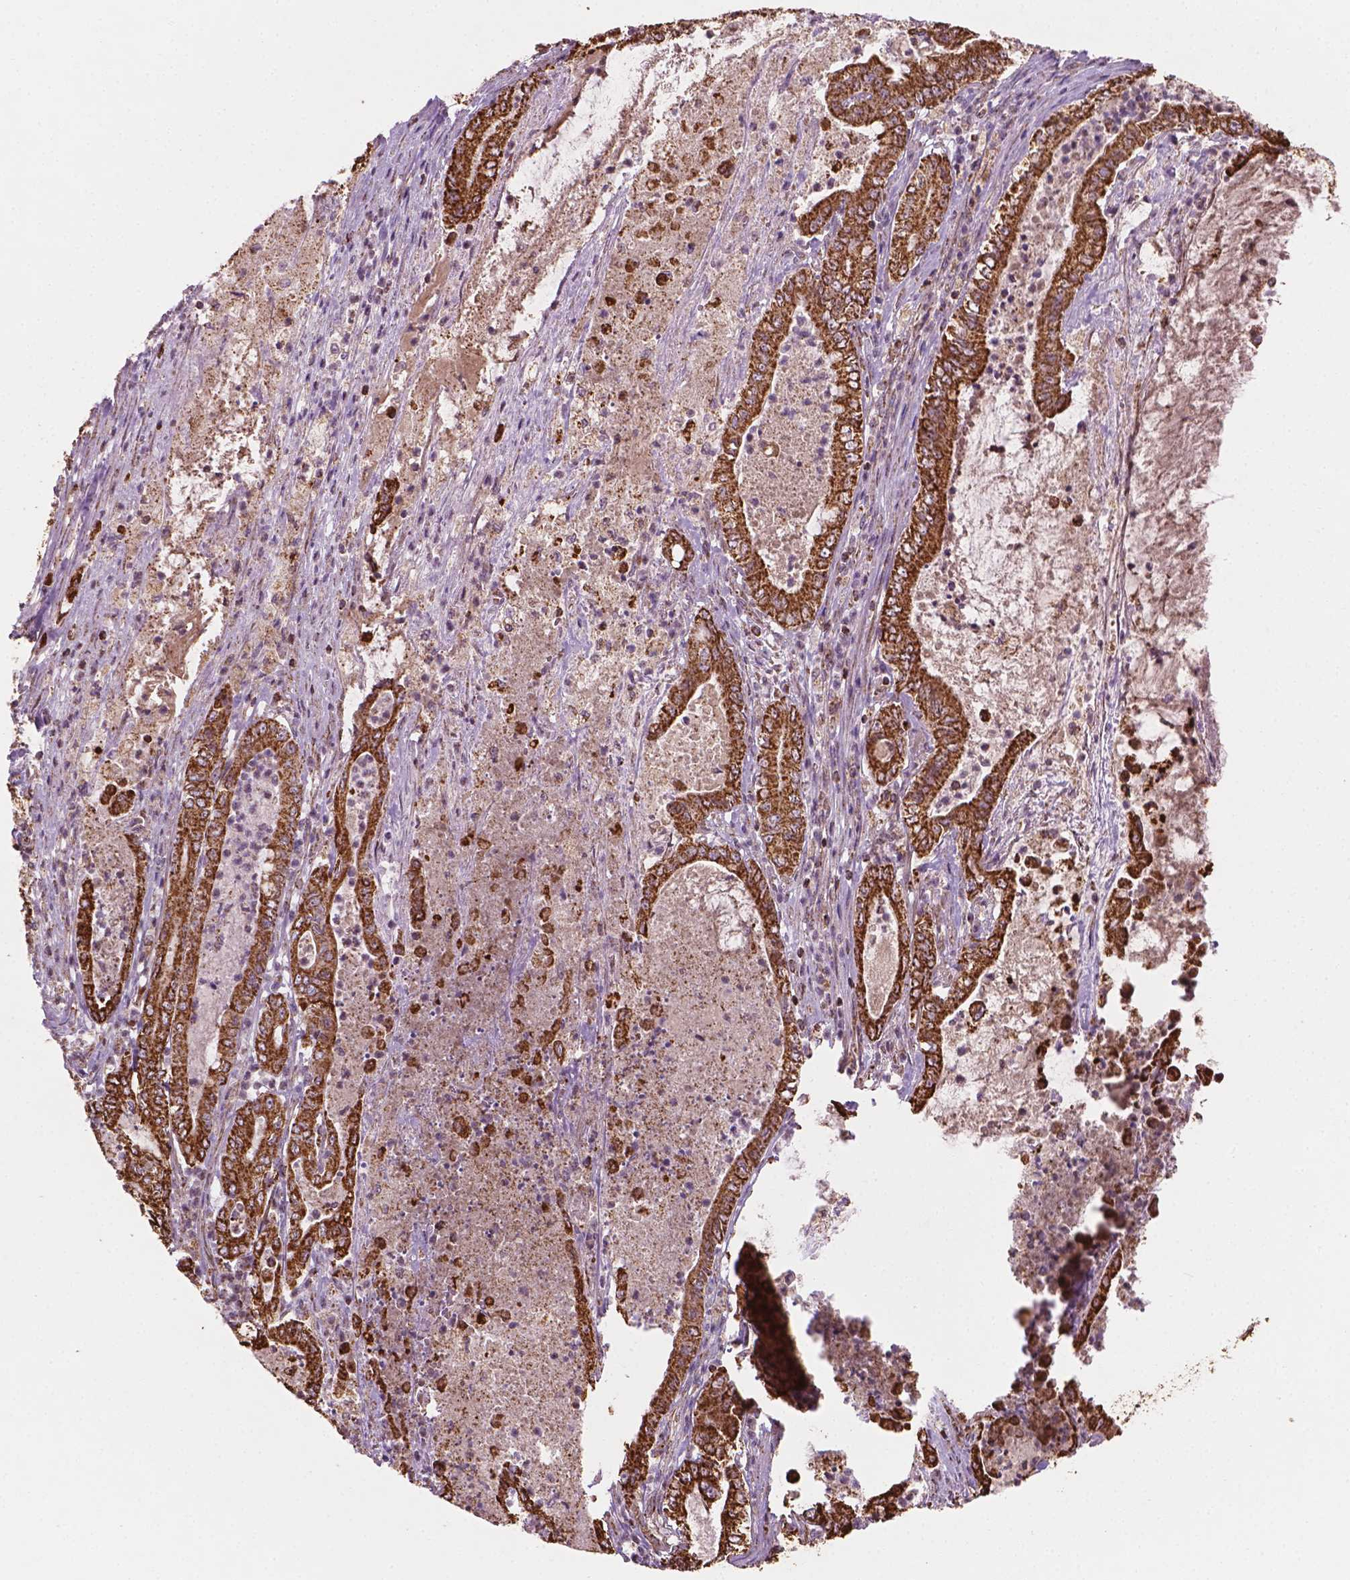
{"staining": {"intensity": "moderate", "quantity": ">75%", "location": "cytoplasmic/membranous"}, "tissue": "pancreatic cancer", "cell_type": "Tumor cells", "image_type": "cancer", "snomed": [{"axis": "morphology", "description": "Adenocarcinoma, NOS"}, {"axis": "topography", "description": "Pancreas"}], "caption": "Immunohistochemistry (DAB) staining of adenocarcinoma (pancreatic) reveals moderate cytoplasmic/membranous protein positivity in about >75% of tumor cells.", "gene": "HS3ST3A1", "patient": {"sex": "male", "age": 71}}